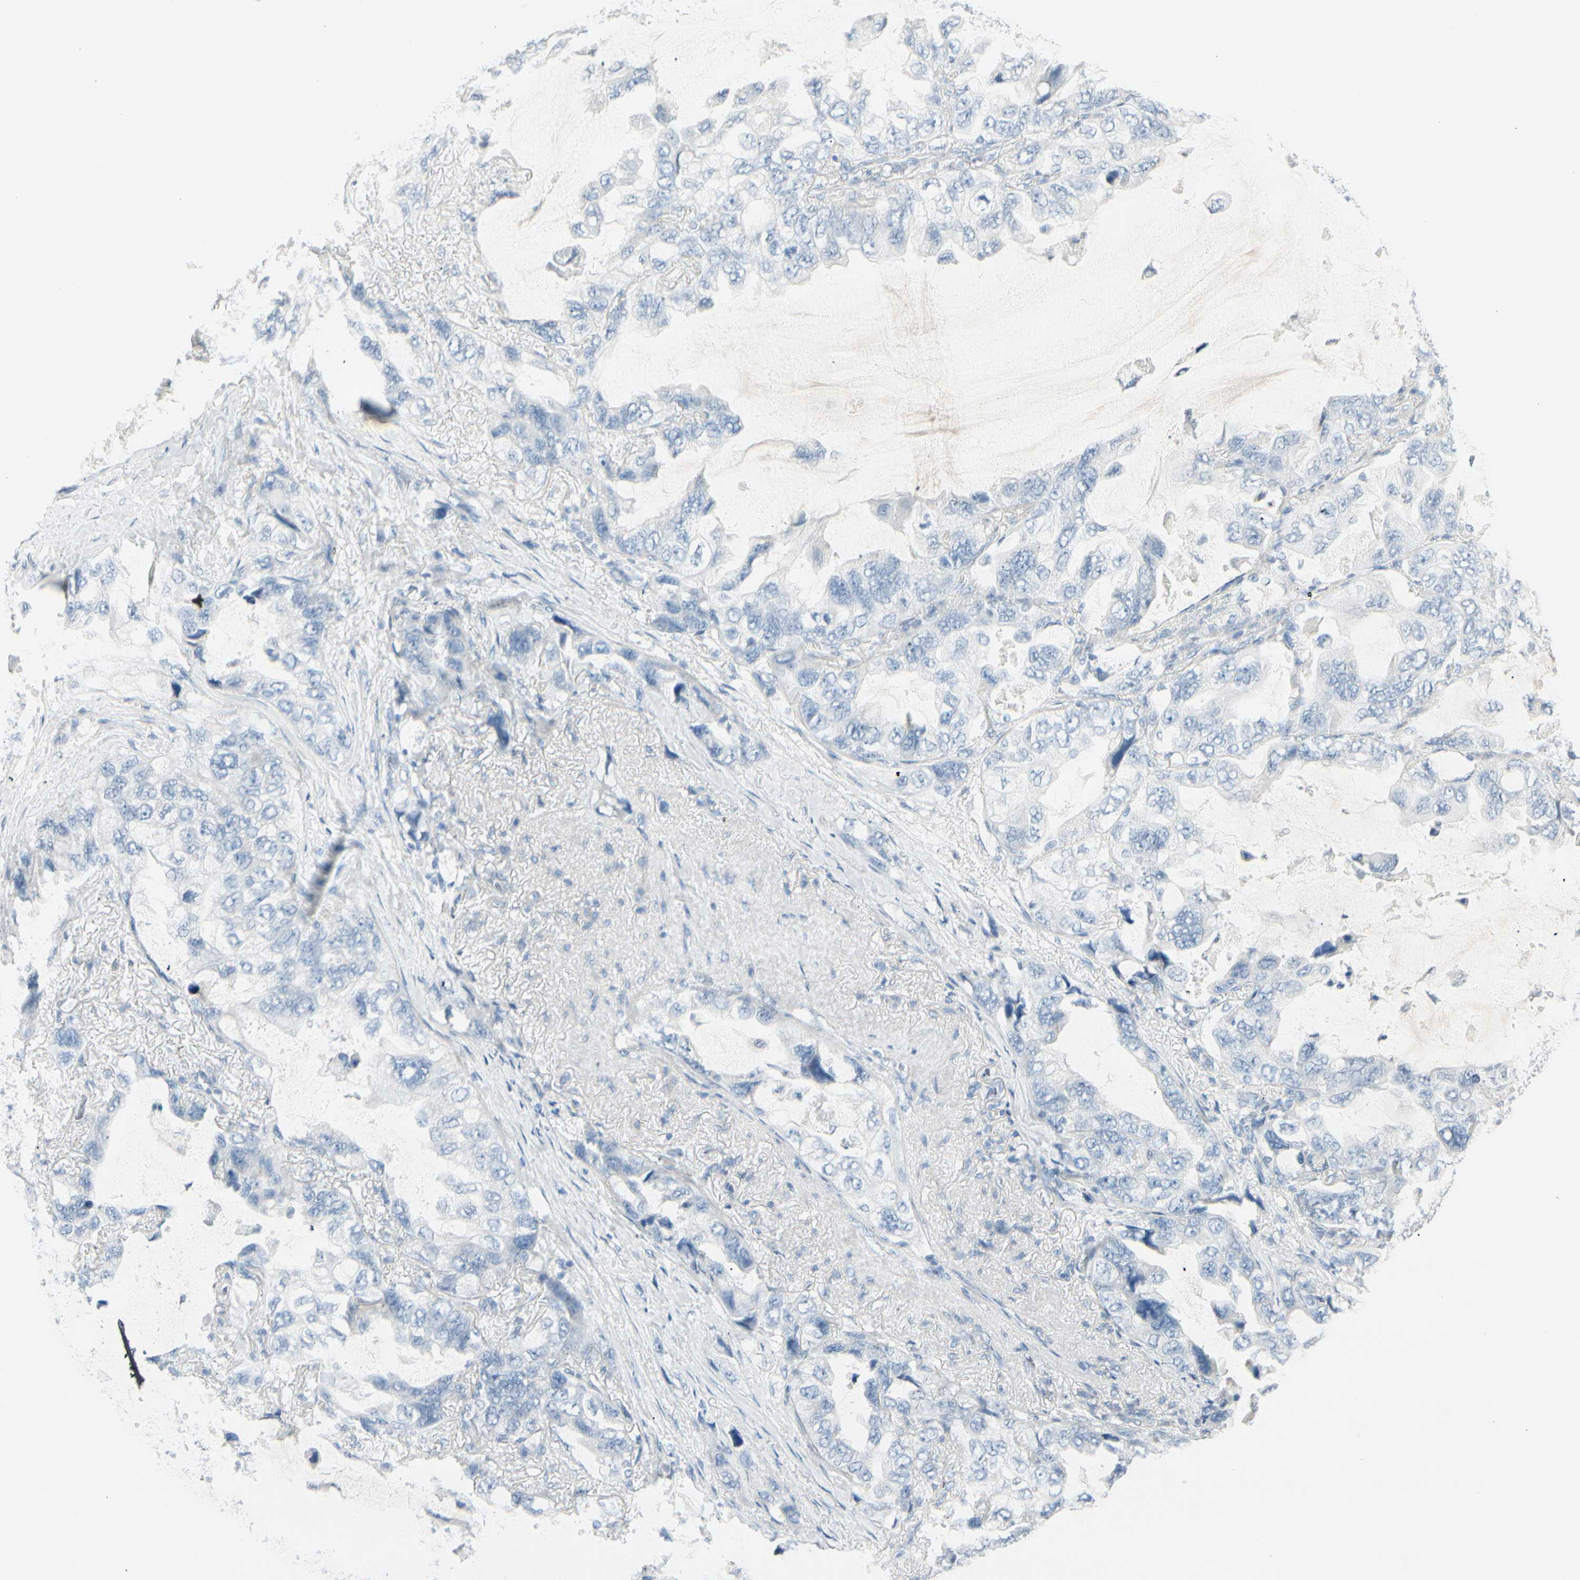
{"staining": {"intensity": "negative", "quantity": "none", "location": "none"}, "tissue": "lung cancer", "cell_type": "Tumor cells", "image_type": "cancer", "snomed": [{"axis": "morphology", "description": "Squamous cell carcinoma, NOS"}, {"axis": "topography", "description": "Lung"}], "caption": "Lung squamous cell carcinoma stained for a protein using IHC reveals no expression tumor cells.", "gene": "CDHR5", "patient": {"sex": "female", "age": 73}}